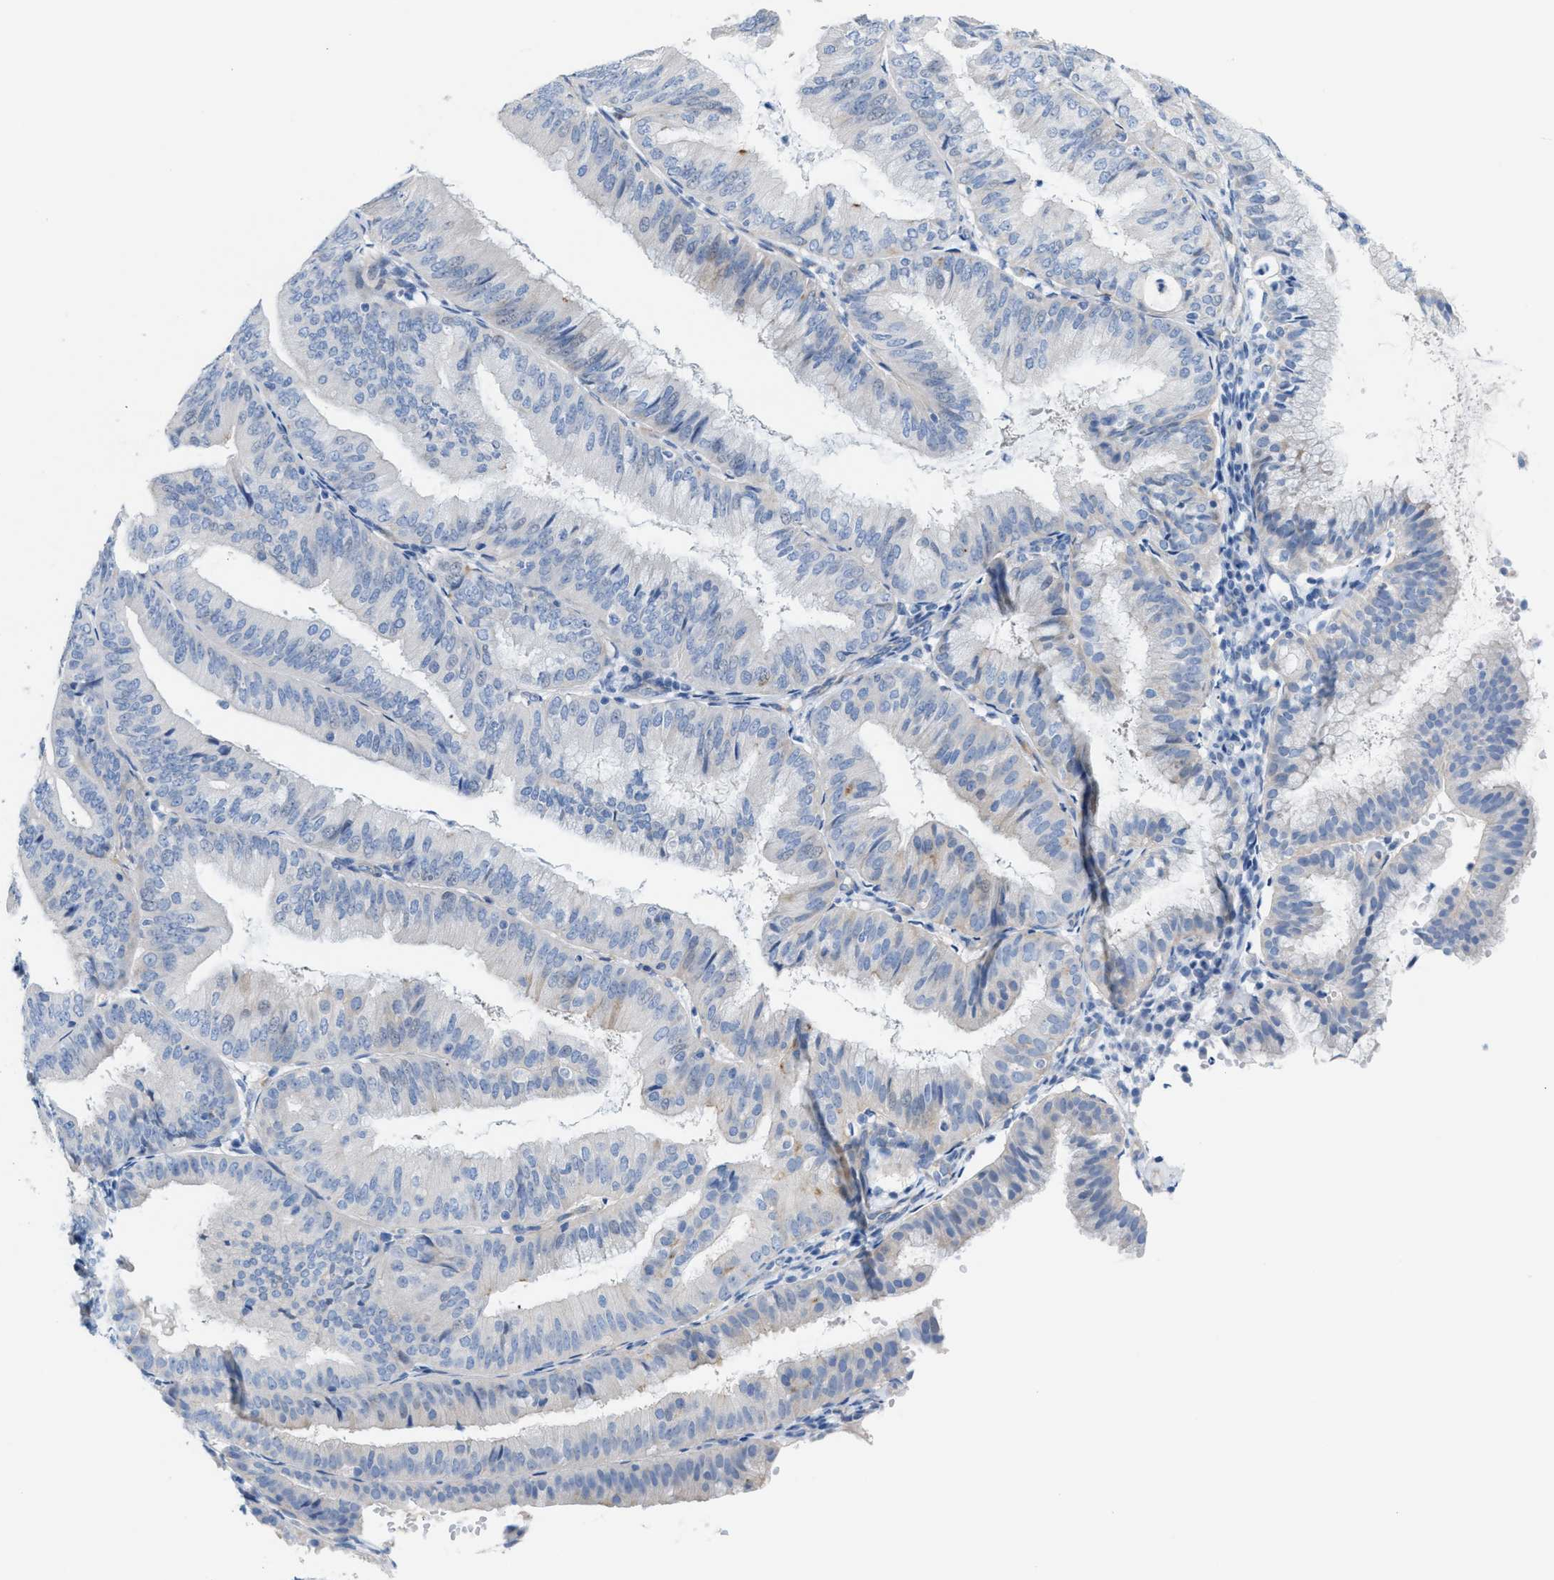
{"staining": {"intensity": "negative", "quantity": "none", "location": "none"}, "tissue": "endometrial cancer", "cell_type": "Tumor cells", "image_type": "cancer", "snomed": [{"axis": "morphology", "description": "Adenocarcinoma, NOS"}, {"axis": "topography", "description": "Endometrium"}], "caption": "An immunohistochemistry image of adenocarcinoma (endometrial) is shown. There is no staining in tumor cells of adenocarcinoma (endometrial).", "gene": "MPP3", "patient": {"sex": "female", "age": 63}}